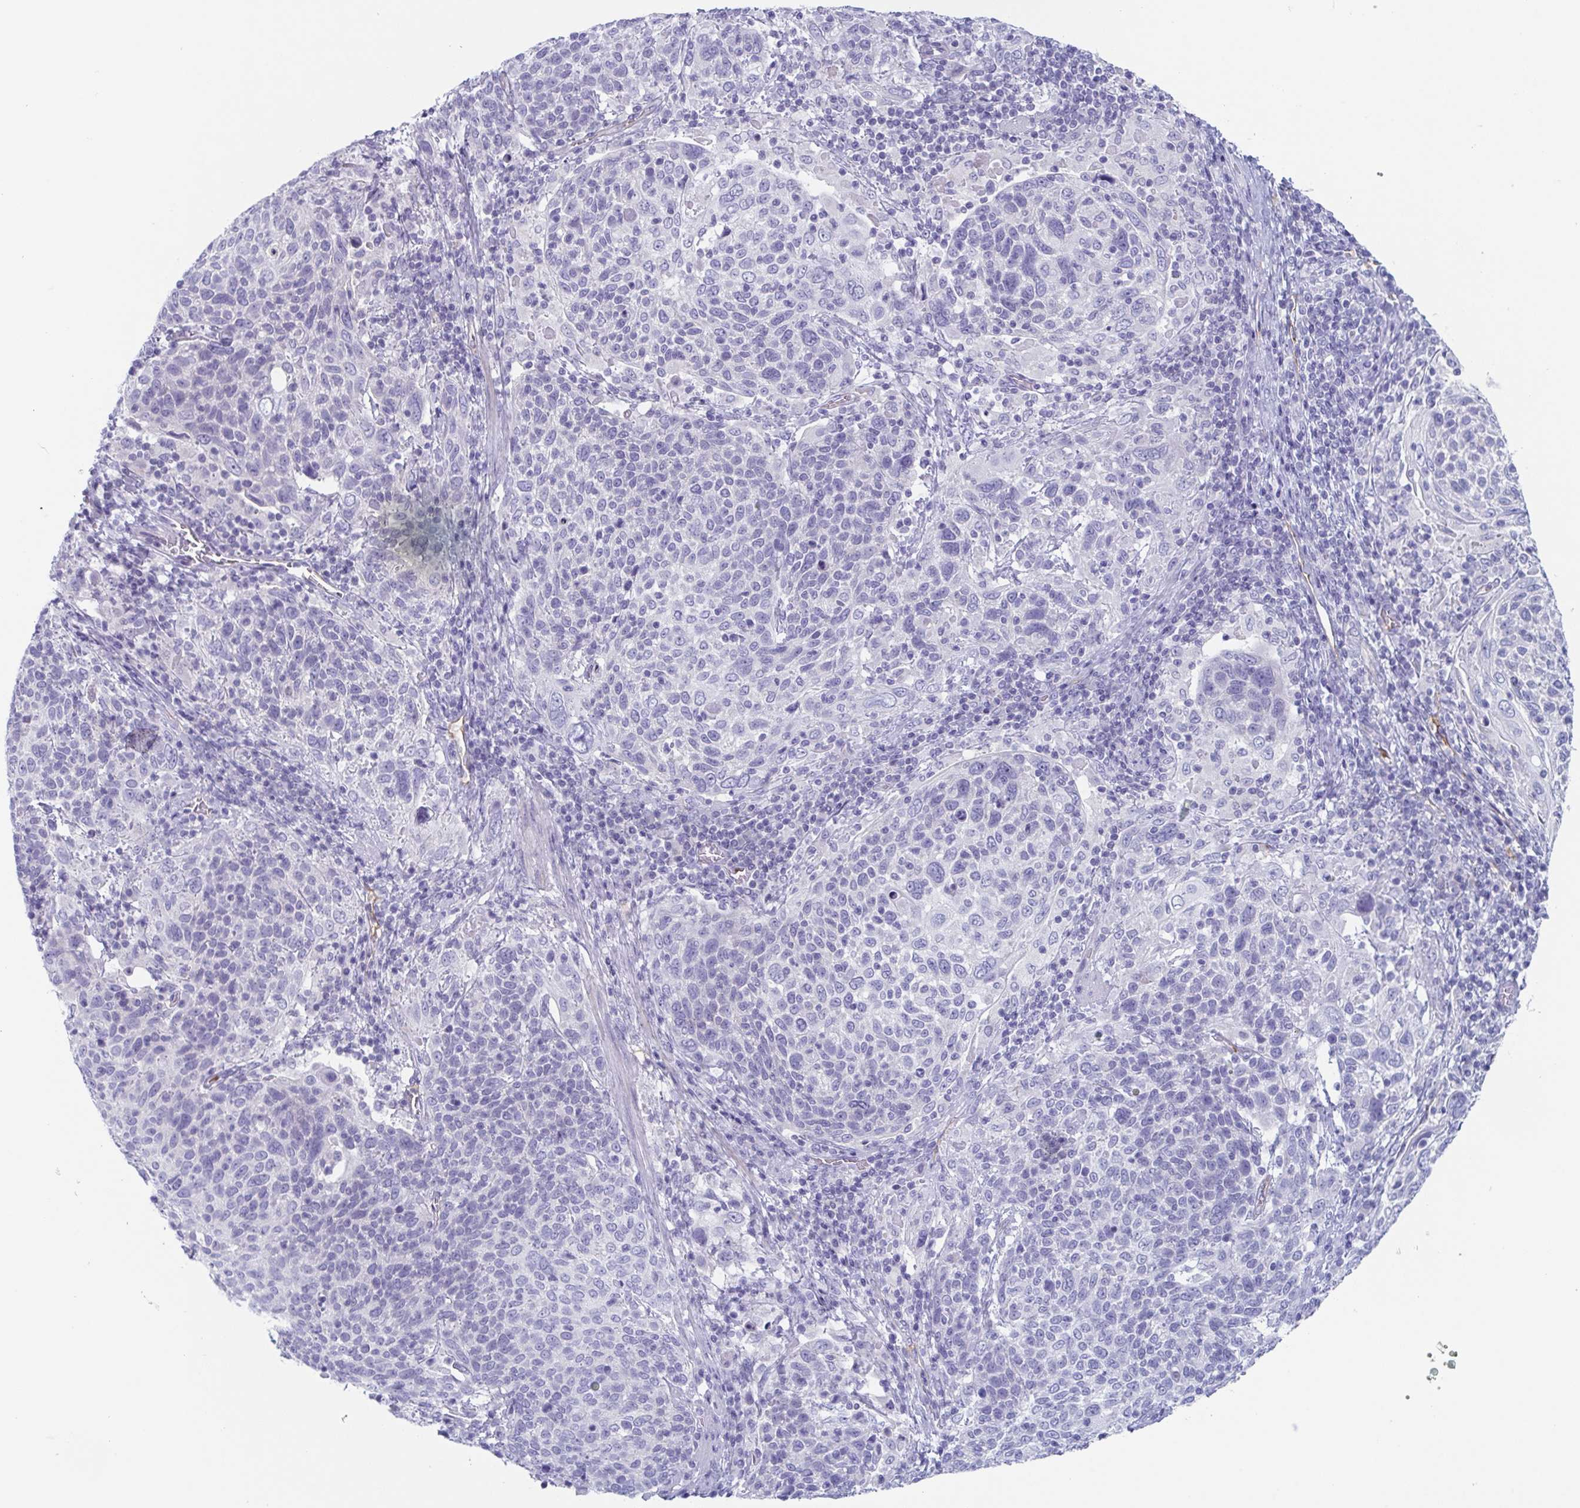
{"staining": {"intensity": "negative", "quantity": "none", "location": "none"}, "tissue": "cervical cancer", "cell_type": "Tumor cells", "image_type": "cancer", "snomed": [{"axis": "morphology", "description": "Squamous cell carcinoma, NOS"}, {"axis": "topography", "description": "Cervix"}], "caption": "Protein analysis of cervical cancer demonstrates no significant staining in tumor cells.", "gene": "LYRM2", "patient": {"sex": "female", "age": 61}}